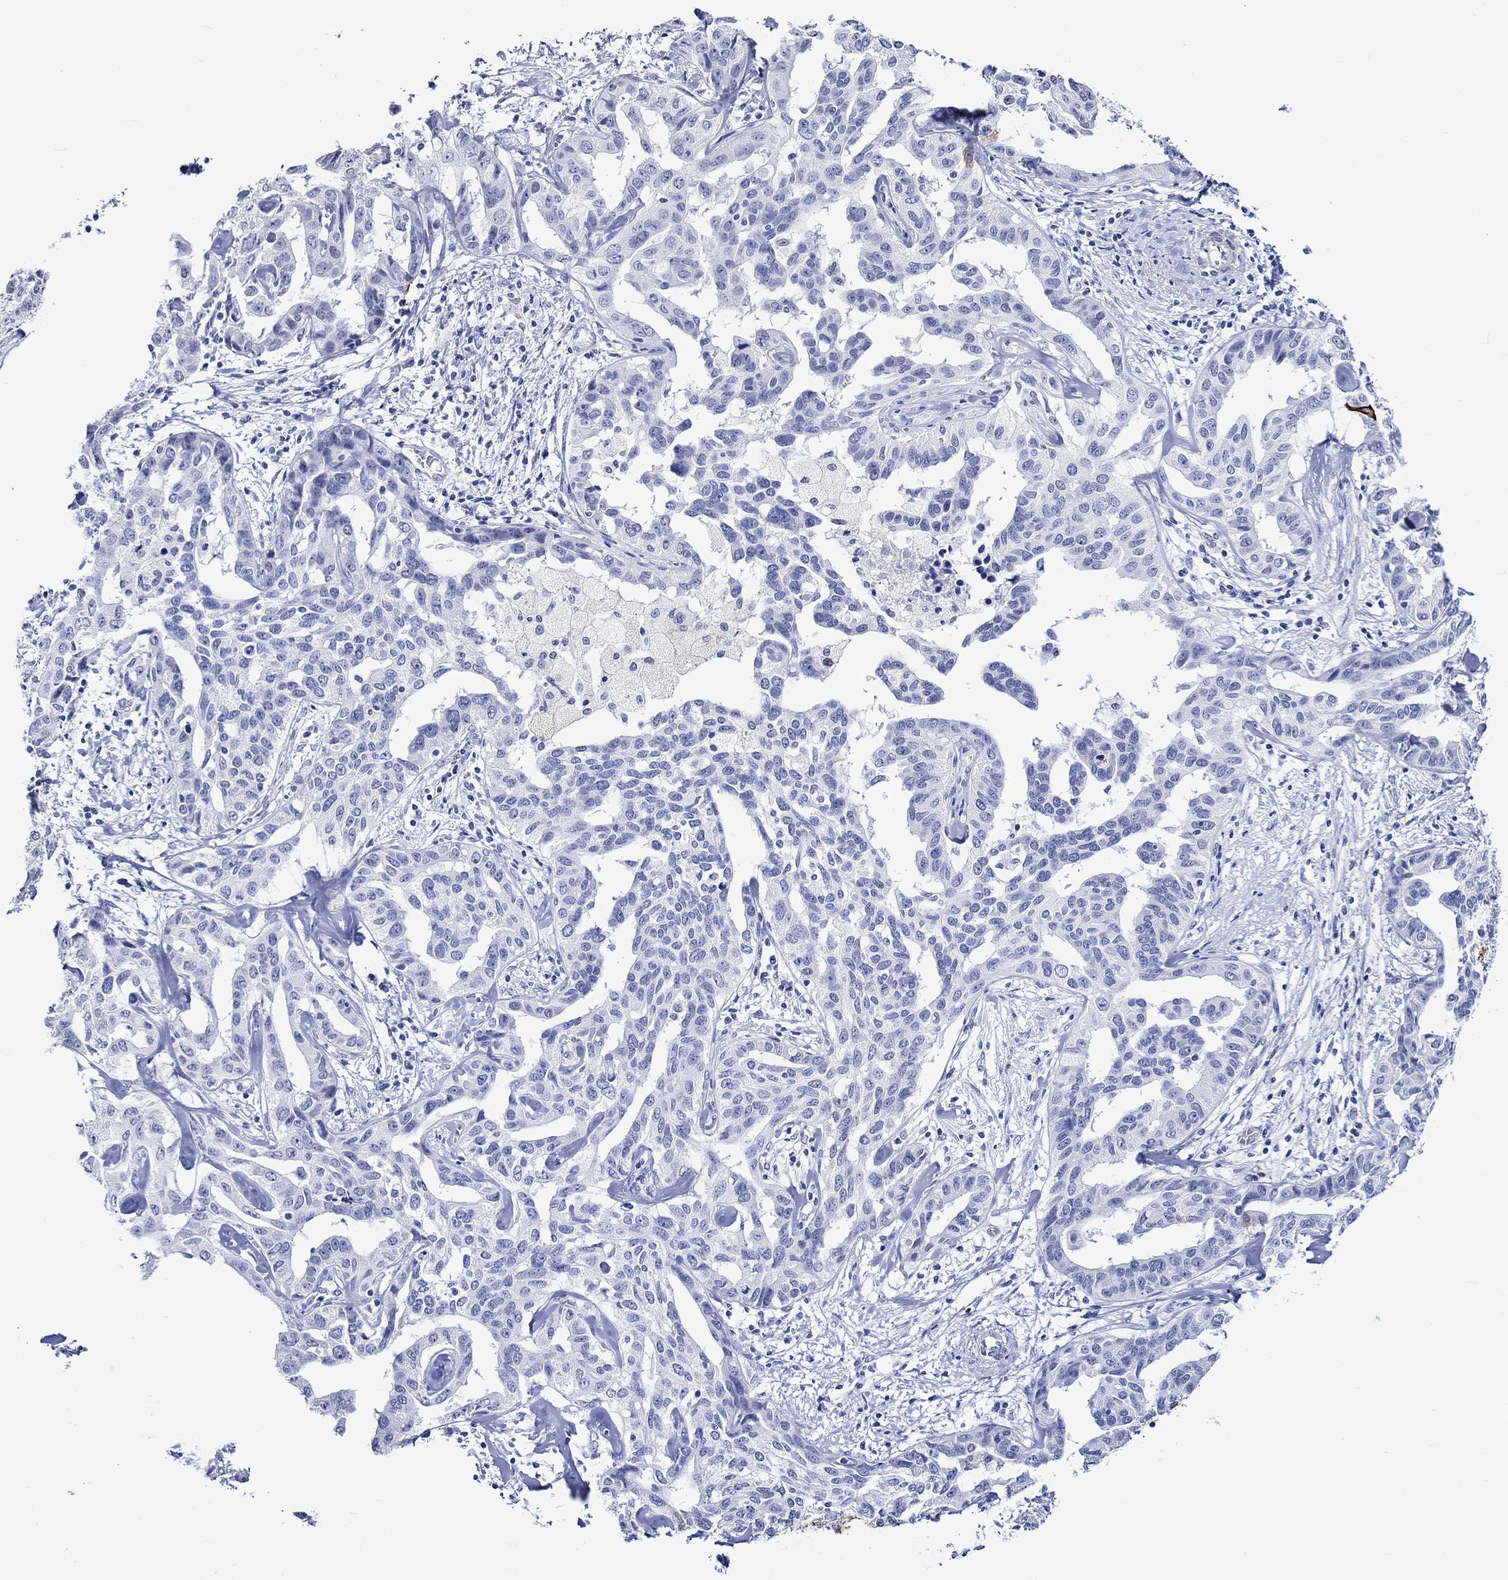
{"staining": {"intensity": "negative", "quantity": "none", "location": "none"}, "tissue": "liver cancer", "cell_type": "Tumor cells", "image_type": "cancer", "snomed": [{"axis": "morphology", "description": "Cholangiocarcinoma"}, {"axis": "topography", "description": "Liver"}], "caption": "The micrograph demonstrates no significant staining in tumor cells of liver cancer. (DAB immunohistochemistry, high magnification).", "gene": "CRYAB", "patient": {"sex": "male", "age": 59}}